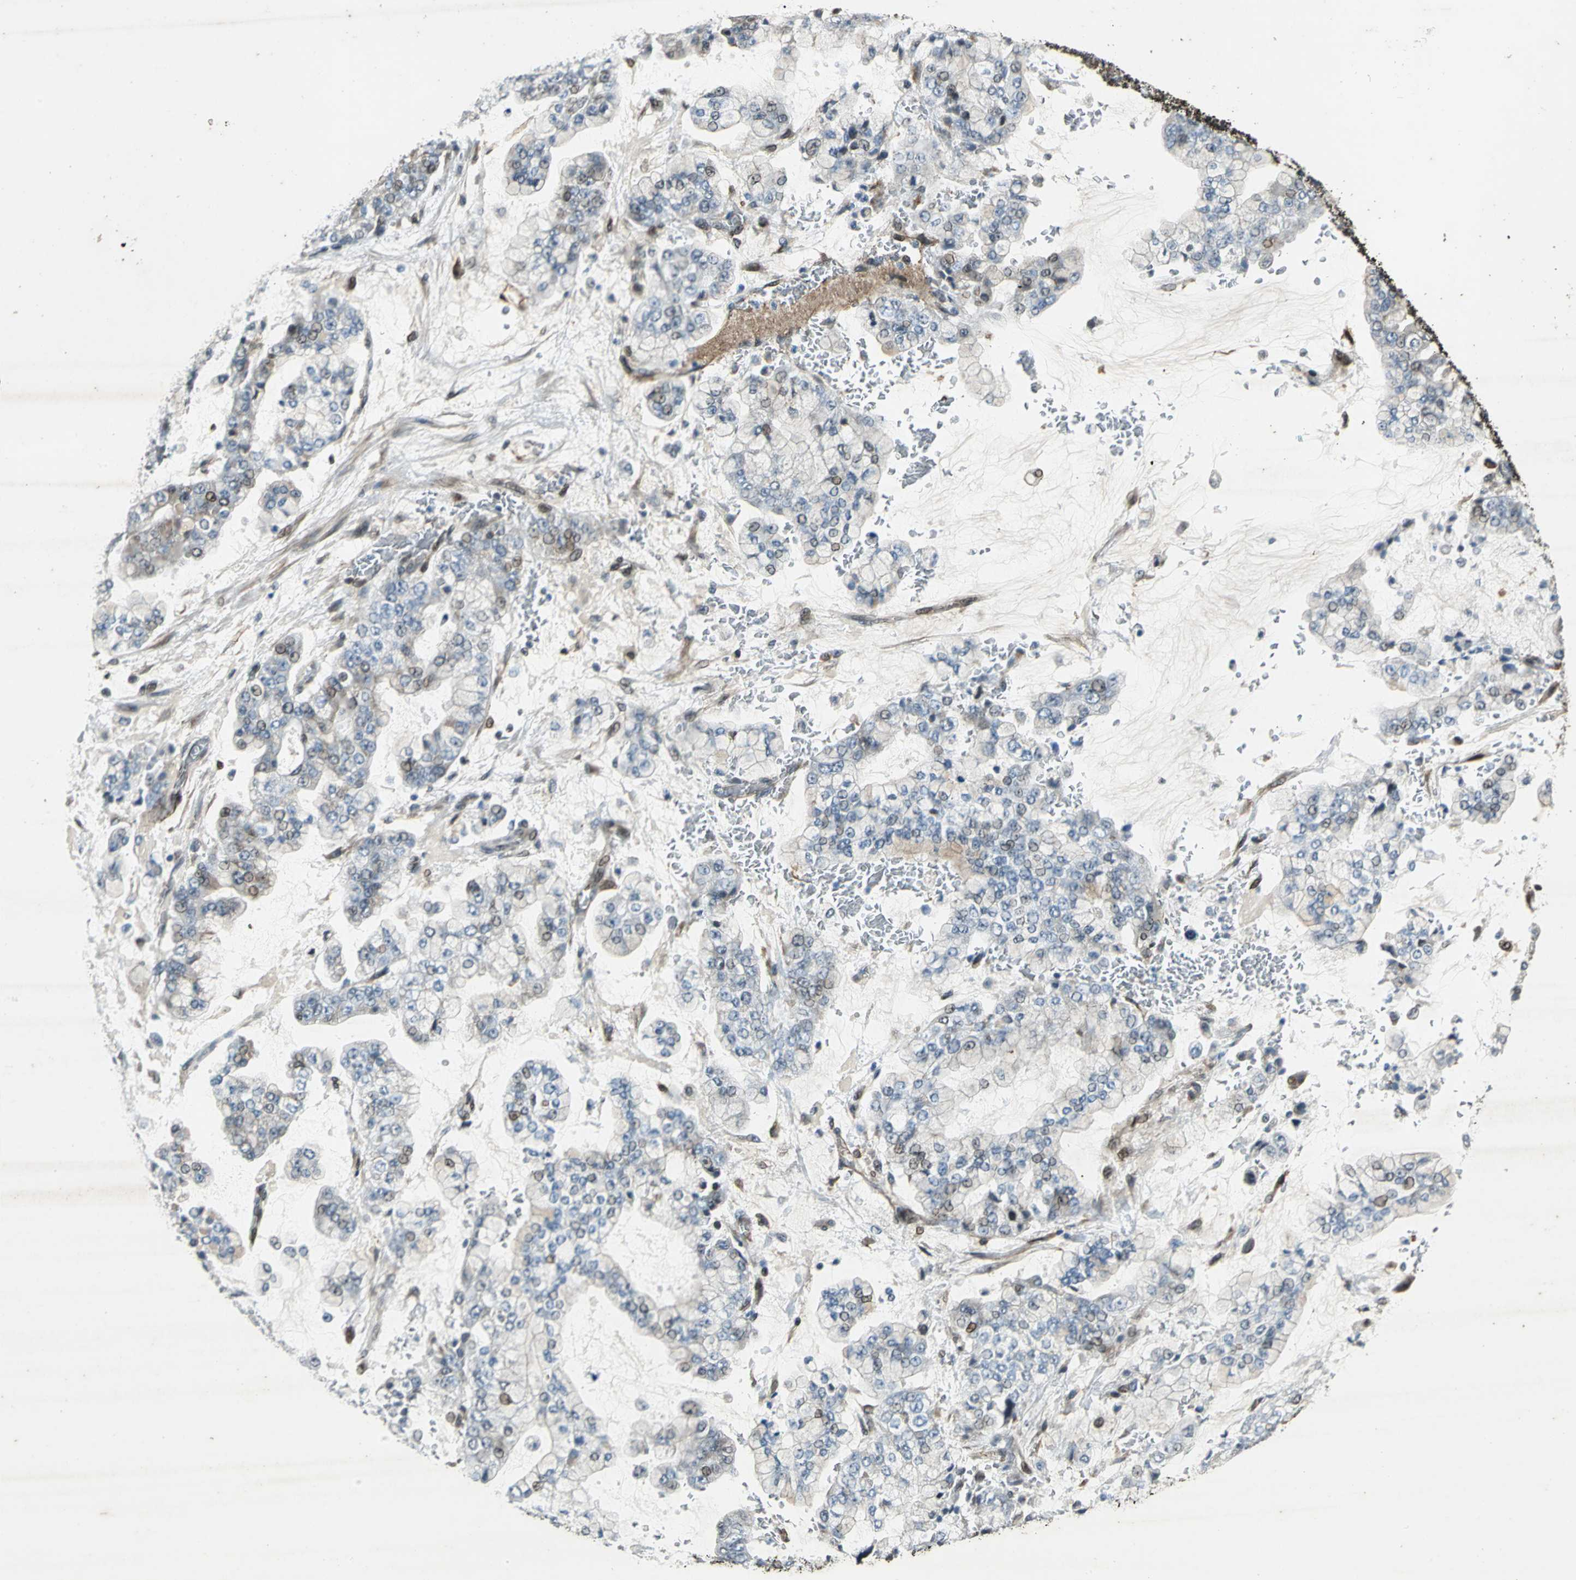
{"staining": {"intensity": "weak", "quantity": "<25%", "location": "nuclear"}, "tissue": "stomach cancer", "cell_type": "Tumor cells", "image_type": "cancer", "snomed": [{"axis": "morphology", "description": "Normal tissue, NOS"}, {"axis": "morphology", "description": "Adenocarcinoma, NOS"}, {"axis": "topography", "description": "Stomach, upper"}, {"axis": "topography", "description": "Stomach"}], "caption": "Immunohistochemical staining of stomach cancer displays no significant expression in tumor cells.", "gene": "BRIP1", "patient": {"sex": "male", "age": 76}}